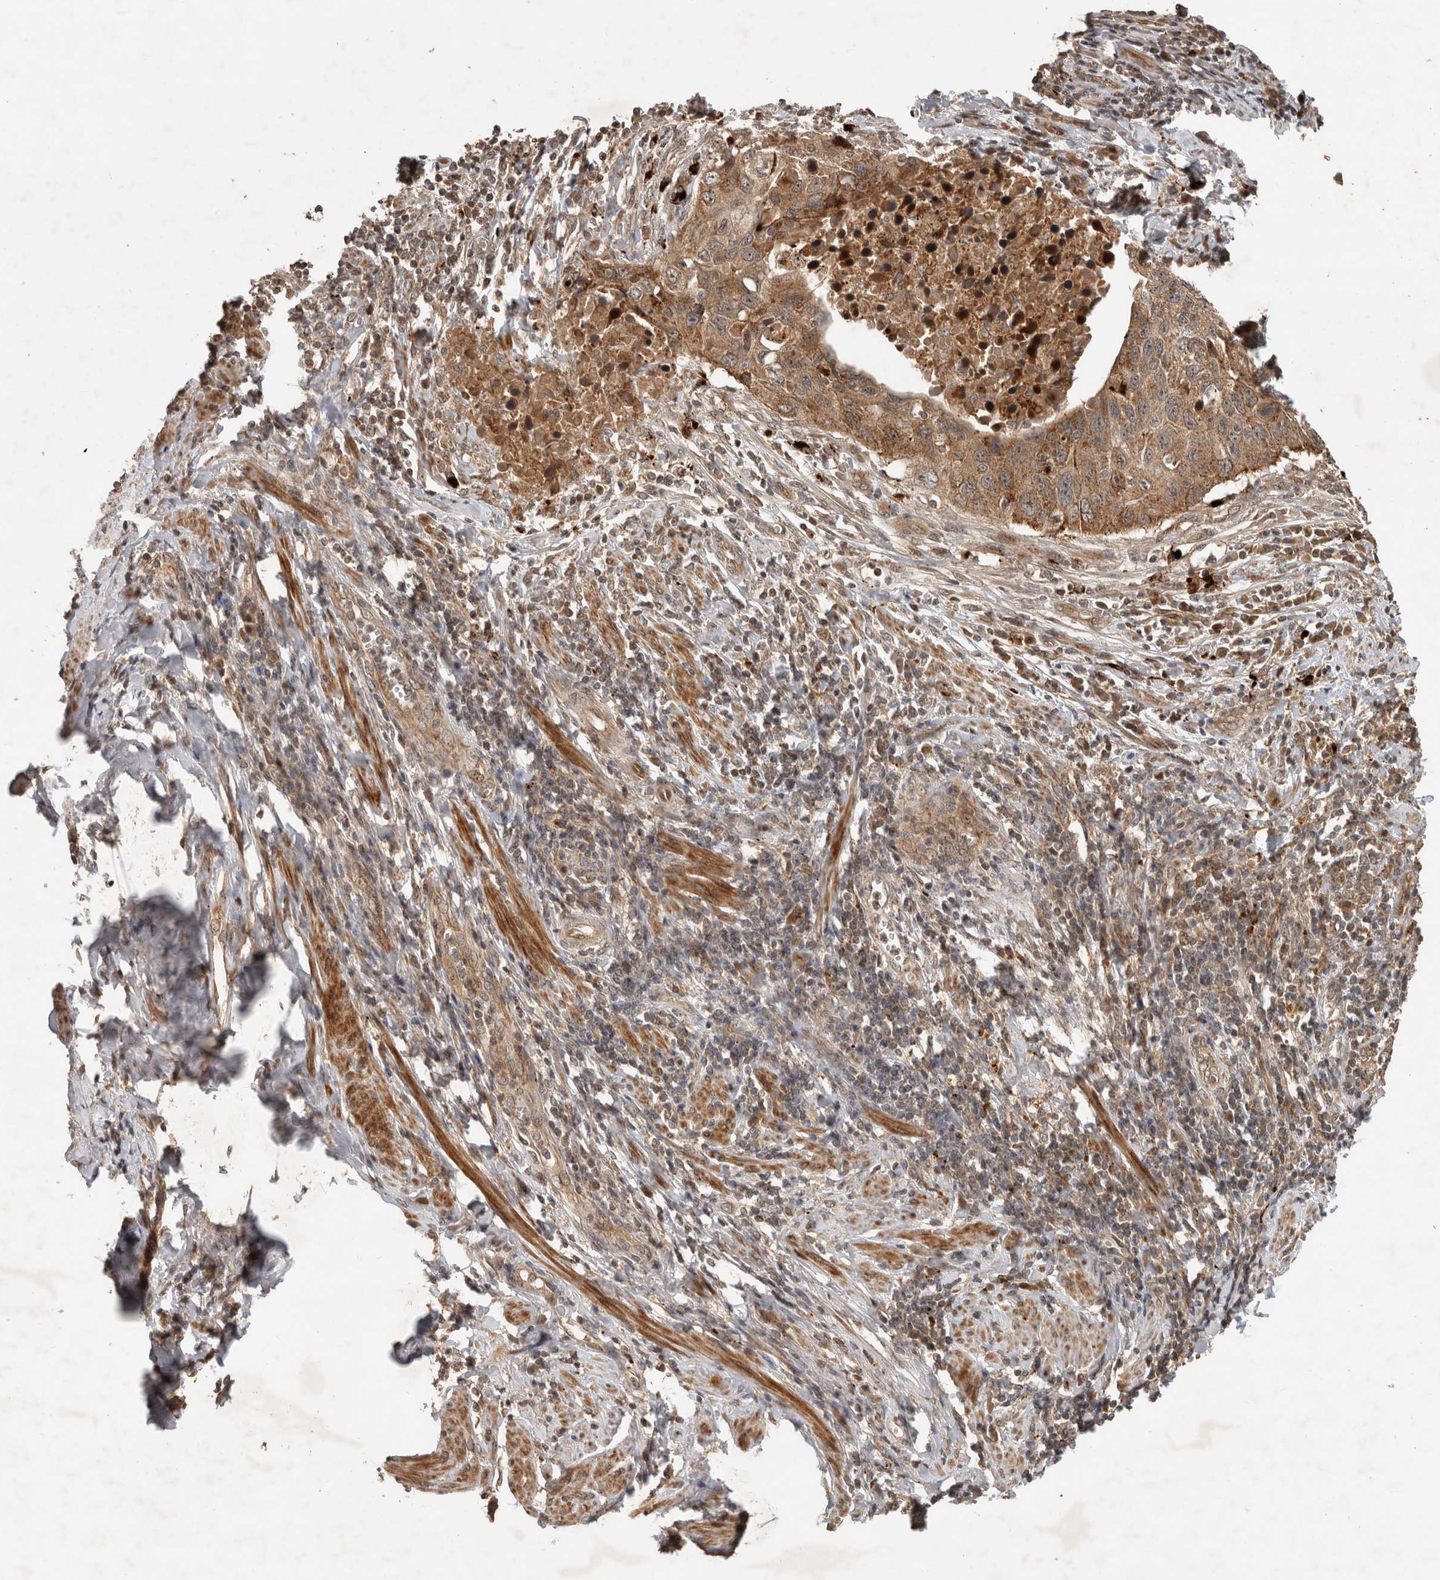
{"staining": {"intensity": "moderate", "quantity": "25%-75%", "location": "cytoplasmic/membranous"}, "tissue": "cervical cancer", "cell_type": "Tumor cells", "image_type": "cancer", "snomed": [{"axis": "morphology", "description": "Squamous cell carcinoma, NOS"}, {"axis": "topography", "description": "Cervix"}], "caption": "This histopathology image shows cervical squamous cell carcinoma stained with immunohistochemistry (IHC) to label a protein in brown. The cytoplasmic/membranous of tumor cells show moderate positivity for the protein. Nuclei are counter-stained blue.", "gene": "PITPNC1", "patient": {"sex": "female", "age": 53}}